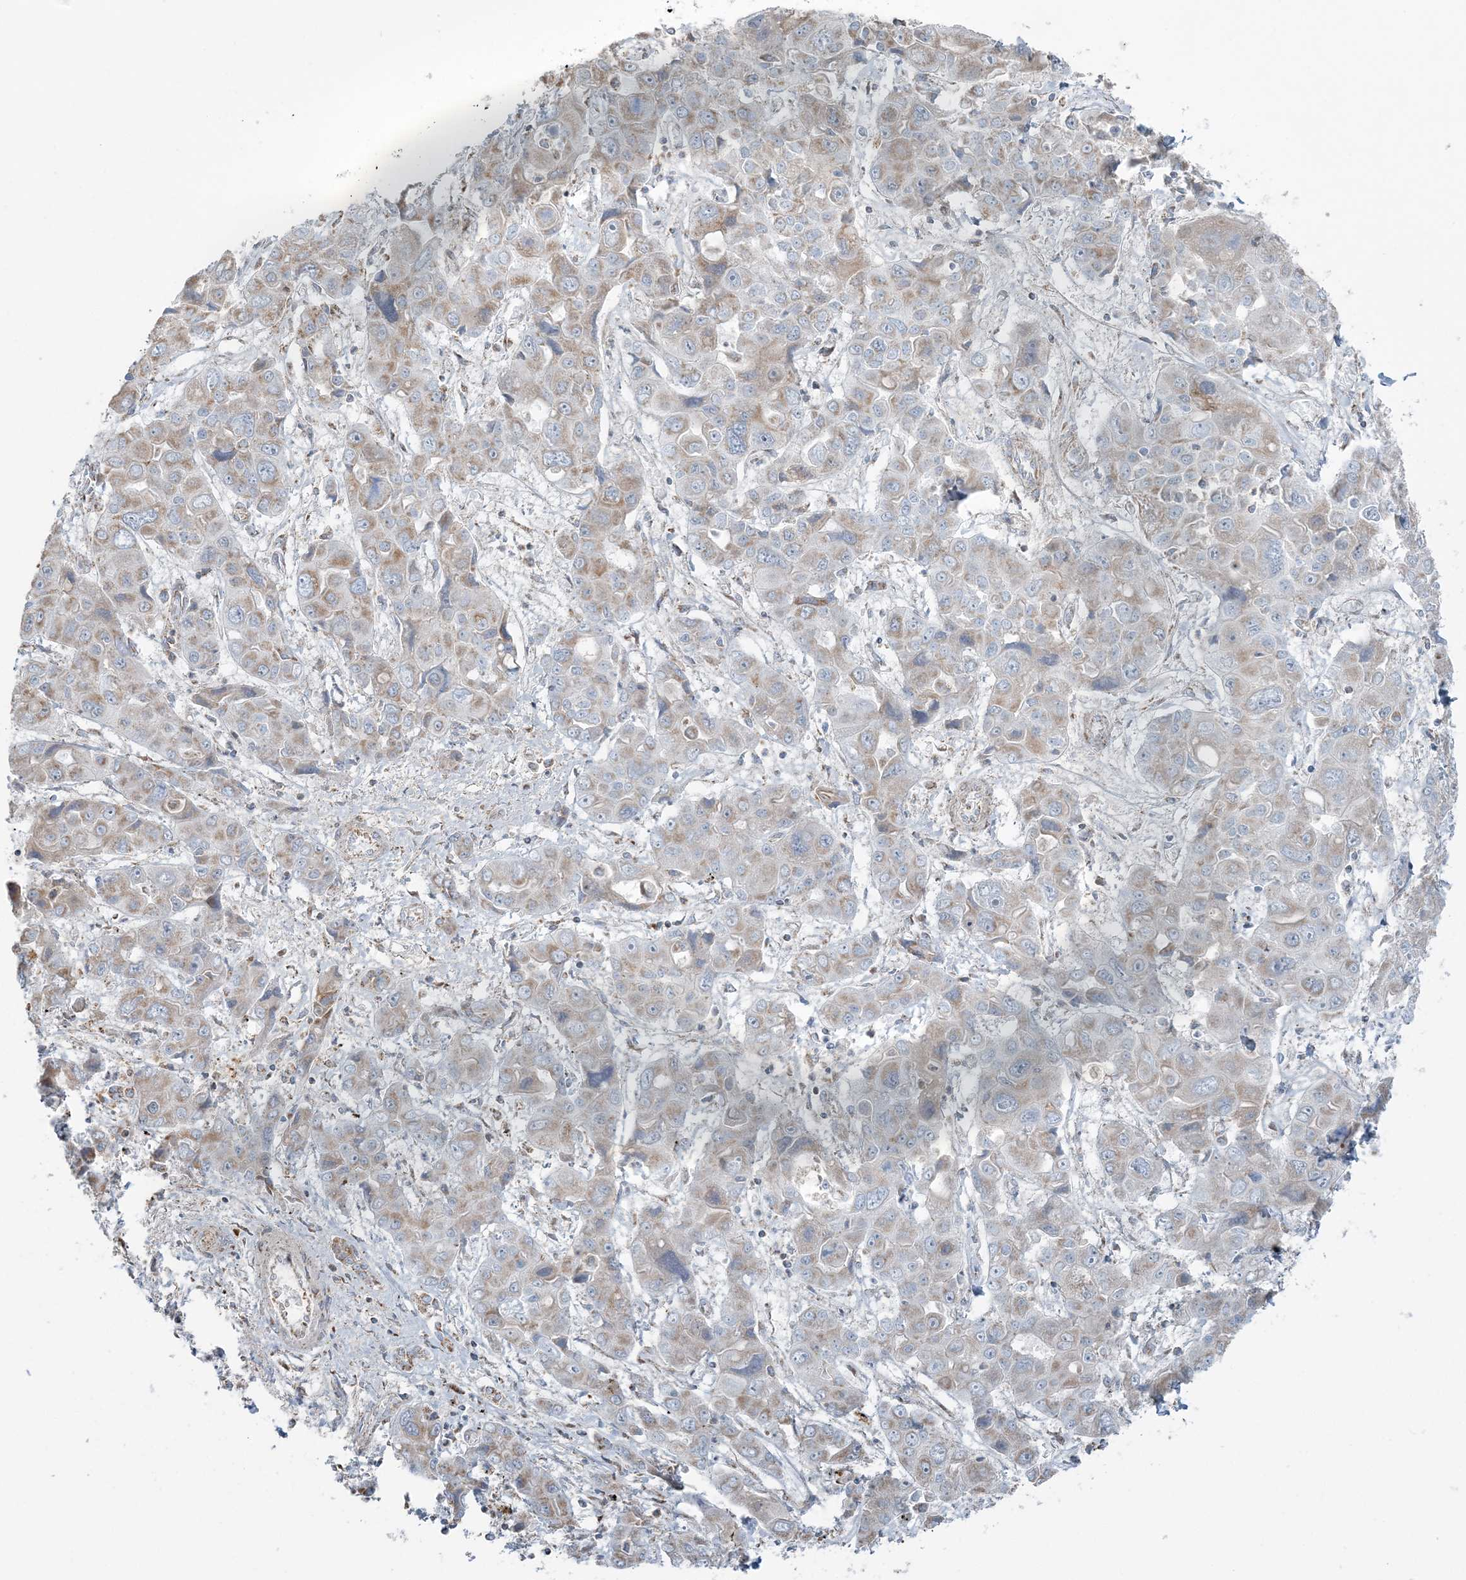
{"staining": {"intensity": "weak", "quantity": ">75%", "location": "cytoplasmic/membranous"}, "tissue": "liver cancer", "cell_type": "Tumor cells", "image_type": "cancer", "snomed": [{"axis": "morphology", "description": "Cholangiocarcinoma"}, {"axis": "topography", "description": "Liver"}], "caption": "Human liver cholangiocarcinoma stained with a protein marker demonstrates weak staining in tumor cells.", "gene": "SLC22A16", "patient": {"sex": "male", "age": 67}}